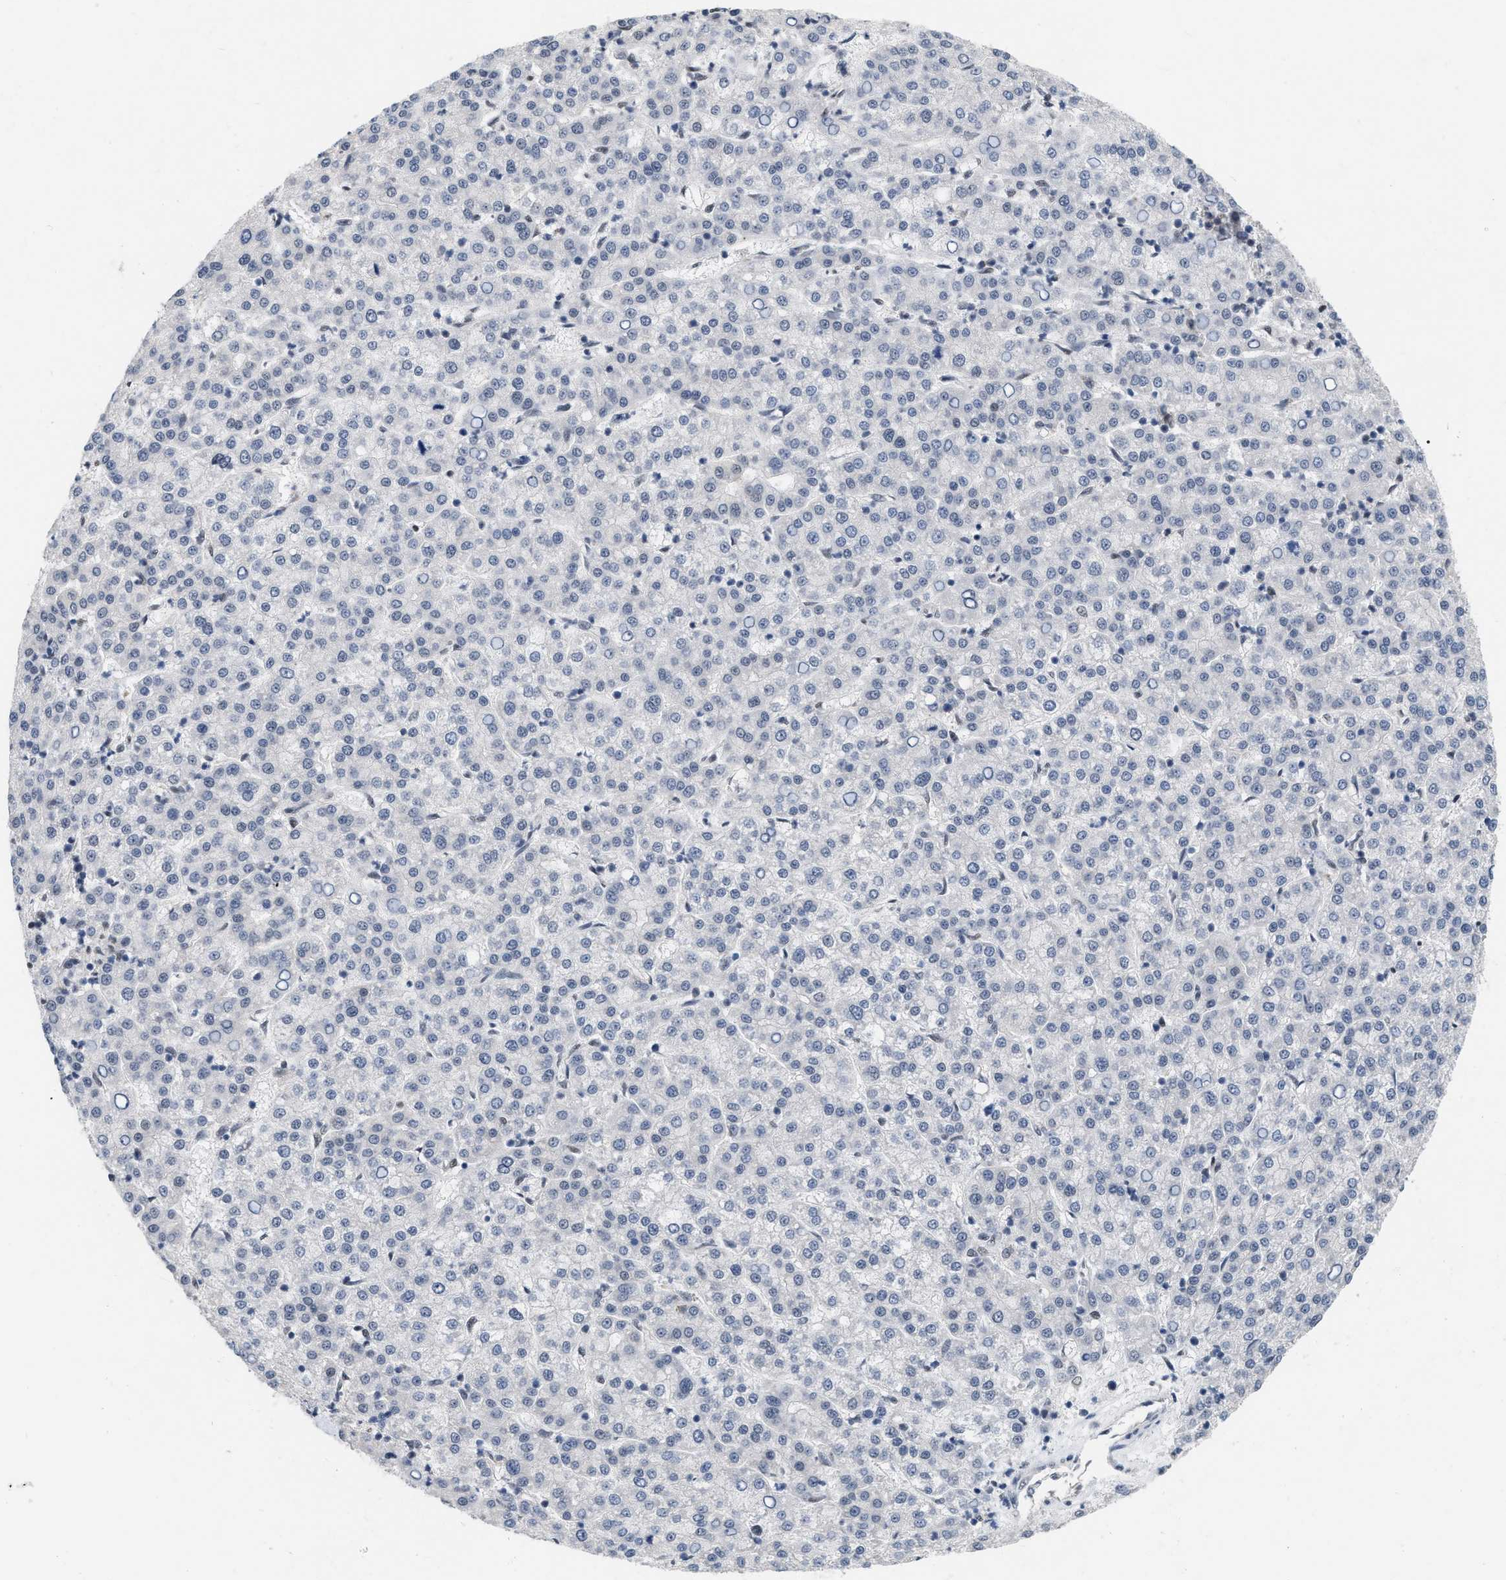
{"staining": {"intensity": "negative", "quantity": "none", "location": "none"}, "tissue": "liver cancer", "cell_type": "Tumor cells", "image_type": "cancer", "snomed": [{"axis": "morphology", "description": "Carcinoma, Hepatocellular, NOS"}, {"axis": "topography", "description": "Liver"}], "caption": "High magnification brightfield microscopy of liver hepatocellular carcinoma stained with DAB (brown) and counterstained with hematoxylin (blue): tumor cells show no significant positivity. (DAB immunohistochemistry with hematoxylin counter stain).", "gene": "RUVBL1", "patient": {"sex": "female", "age": 58}}